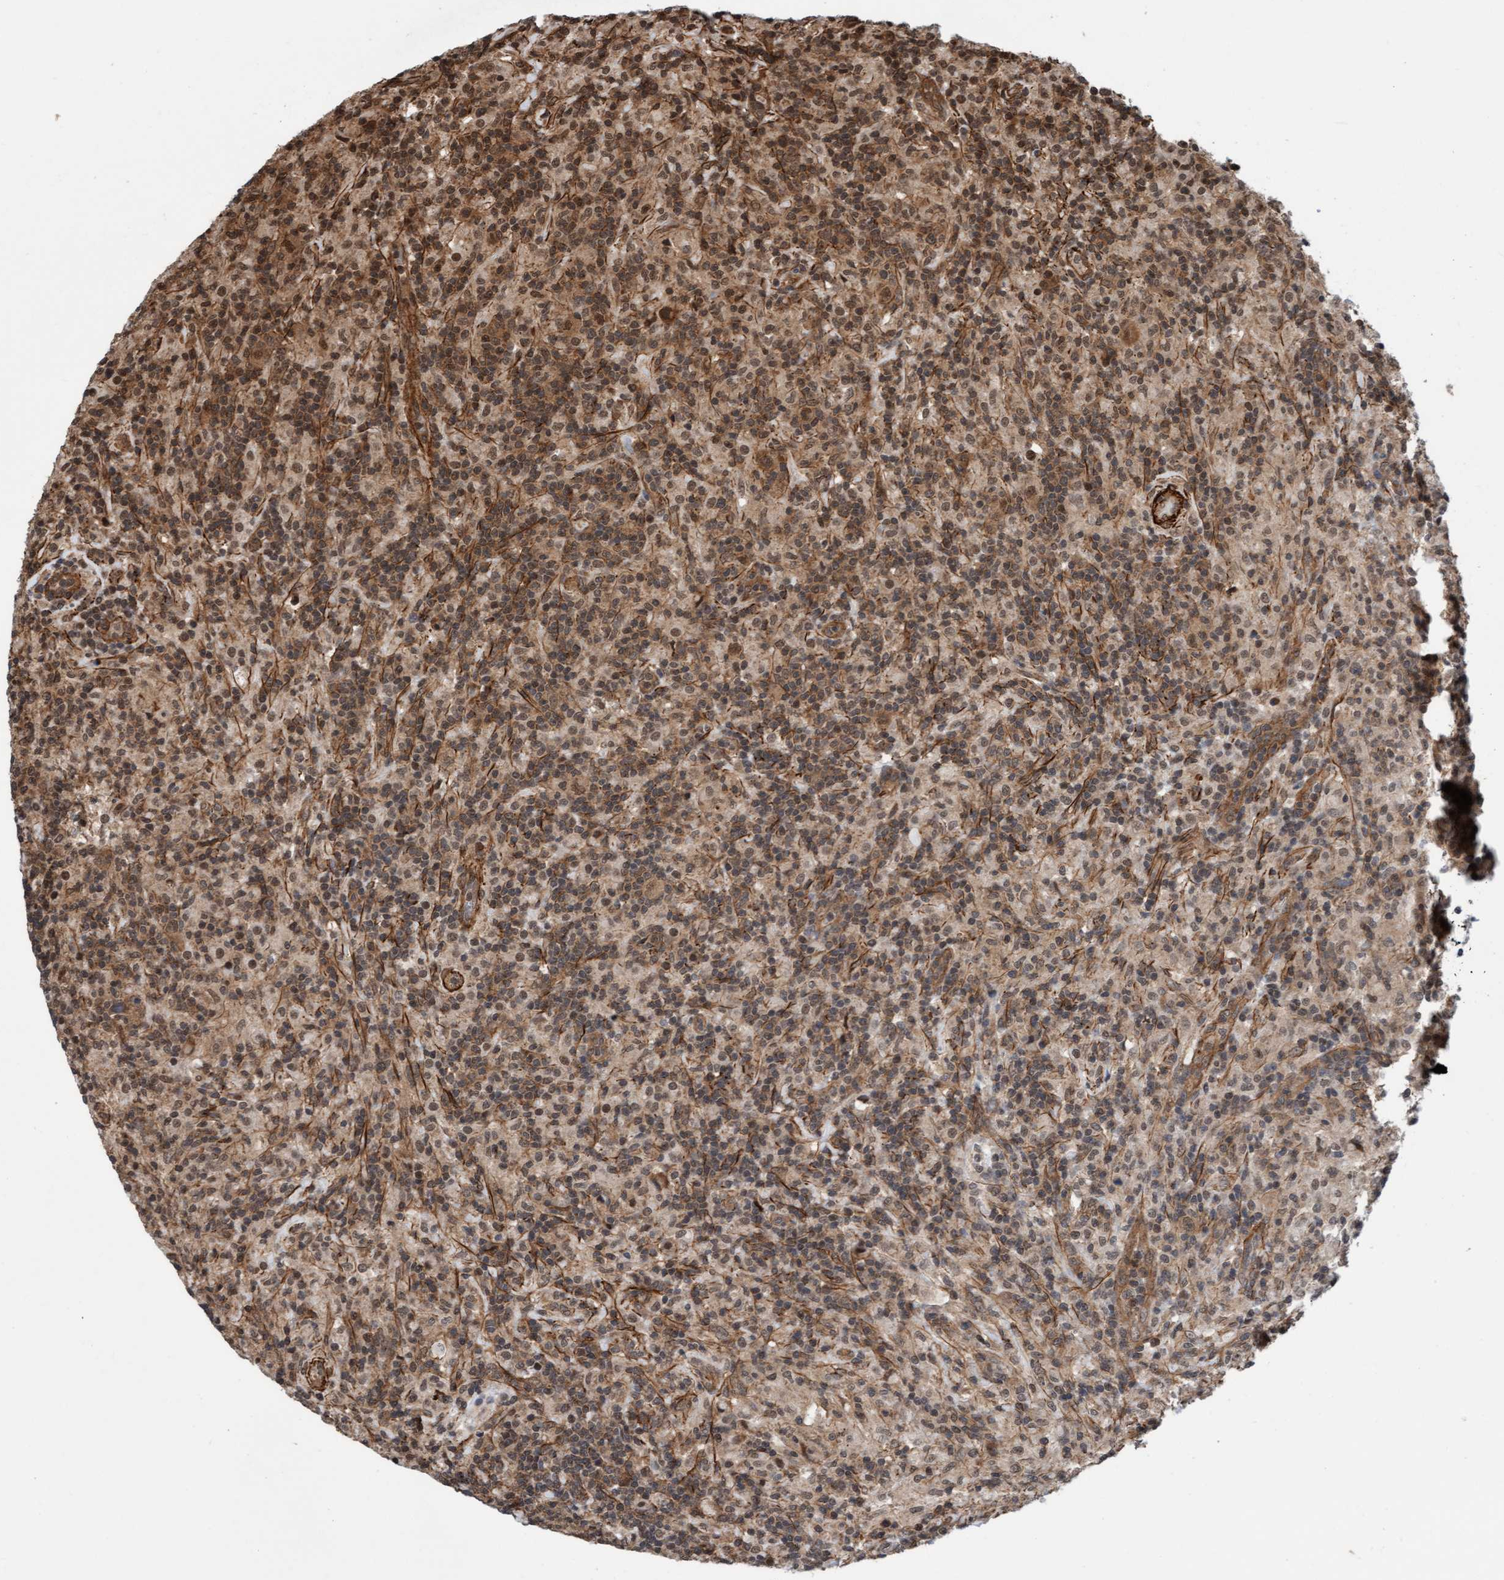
{"staining": {"intensity": "weak", "quantity": ">75%", "location": "cytoplasmic/membranous,nuclear"}, "tissue": "lymphoma", "cell_type": "Tumor cells", "image_type": "cancer", "snomed": [{"axis": "morphology", "description": "Hodgkin's disease, NOS"}, {"axis": "topography", "description": "Lymph node"}], "caption": "A low amount of weak cytoplasmic/membranous and nuclear staining is seen in about >75% of tumor cells in Hodgkin's disease tissue.", "gene": "STXBP4", "patient": {"sex": "male", "age": 70}}